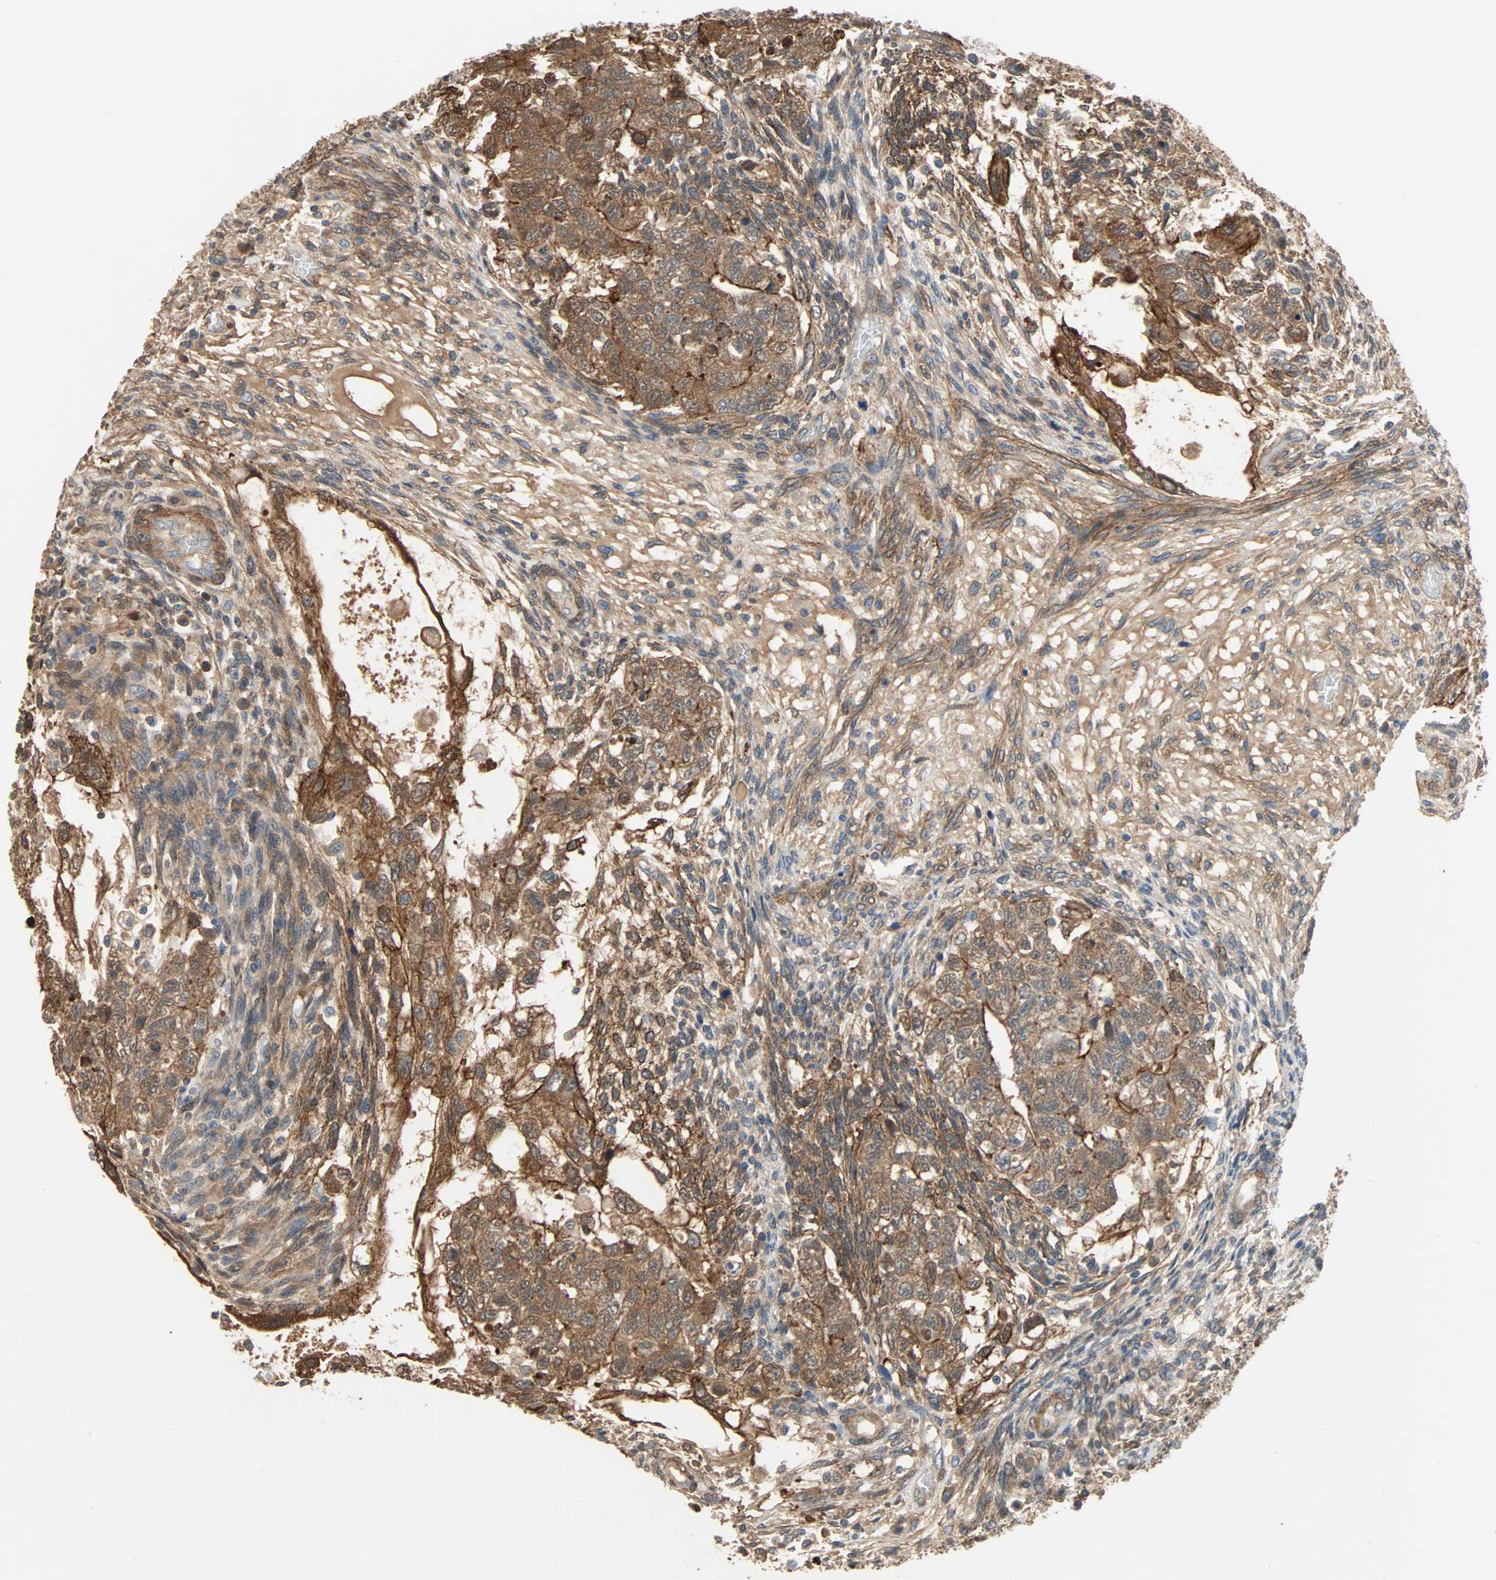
{"staining": {"intensity": "strong", "quantity": ">75%", "location": "cytoplasmic/membranous"}, "tissue": "testis cancer", "cell_type": "Tumor cells", "image_type": "cancer", "snomed": [{"axis": "morphology", "description": "Normal tissue, NOS"}, {"axis": "morphology", "description": "Carcinoma, Embryonal, NOS"}, {"axis": "topography", "description": "Testis"}], "caption": "This is a micrograph of IHC staining of testis cancer (embryonal carcinoma), which shows strong expression in the cytoplasmic/membranous of tumor cells.", "gene": "TNFRSF12A", "patient": {"sex": "male", "age": 36}}